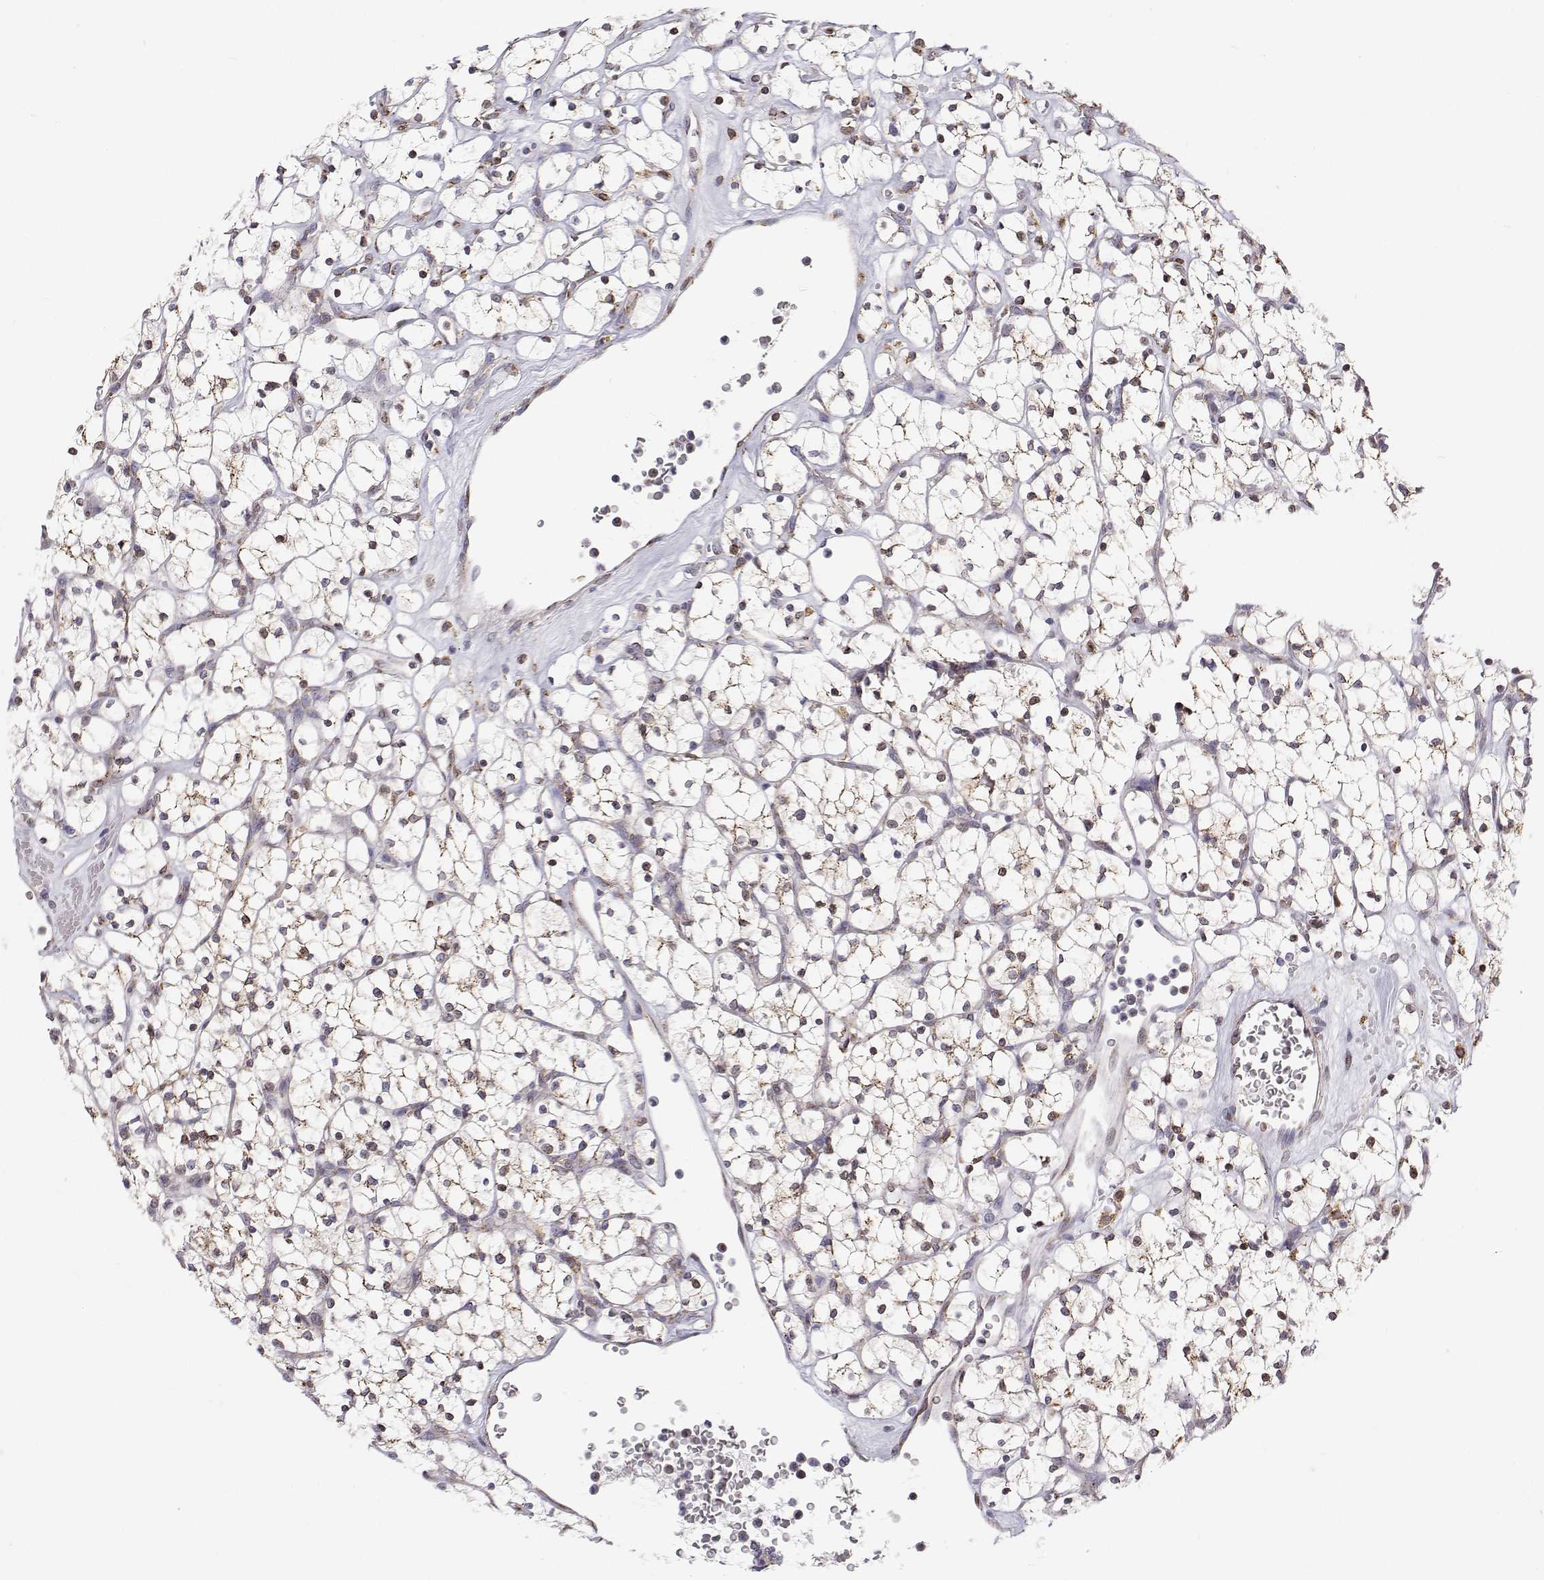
{"staining": {"intensity": "weak", "quantity": "25%-75%", "location": "cytoplasmic/membranous"}, "tissue": "renal cancer", "cell_type": "Tumor cells", "image_type": "cancer", "snomed": [{"axis": "morphology", "description": "Adenocarcinoma, NOS"}, {"axis": "topography", "description": "Kidney"}], "caption": "Renal cancer stained with a brown dye demonstrates weak cytoplasmic/membranous positive positivity in about 25%-75% of tumor cells.", "gene": "STARD13", "patient": {"sex": "female", "age": 64}}